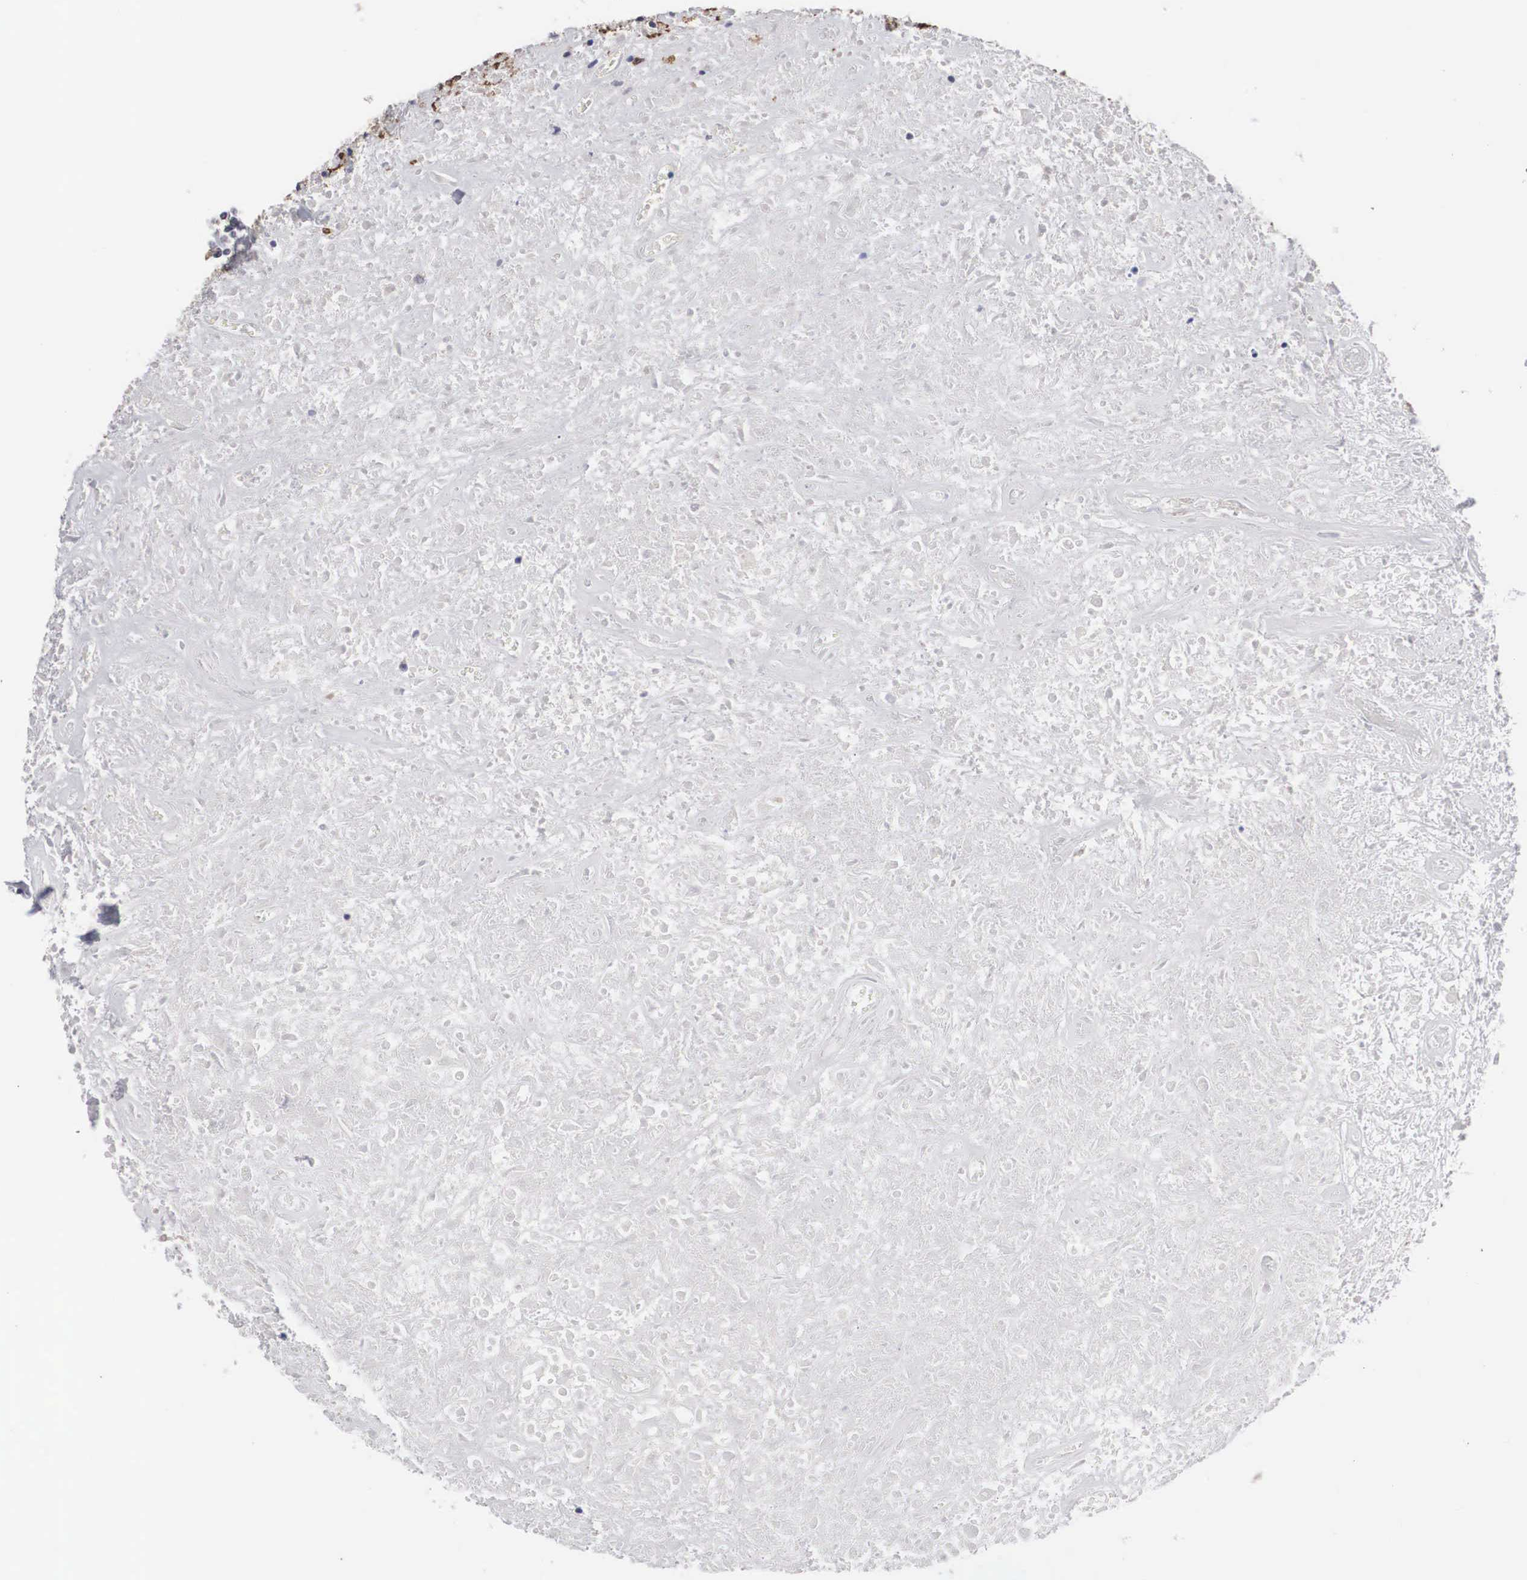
{"staining": {"intensity": "weak", "quantity": "<25%", "location": "cytoplasmic/membranous"}, "tissue": "lymphoma", "cell_type": "Tumor cells", "image_type": "cancer", "snomed": [{"axis": "morphology", "description": "Hodgkin's disease, NOS"}, {"axis": "topography", "description": "Lymph node"}], "caption": "Protein analysis of lymphoma reveals no significant staining in tumor cells.", "gene": "HMOX1", "patient": {"sex": "male", "age": 46}}